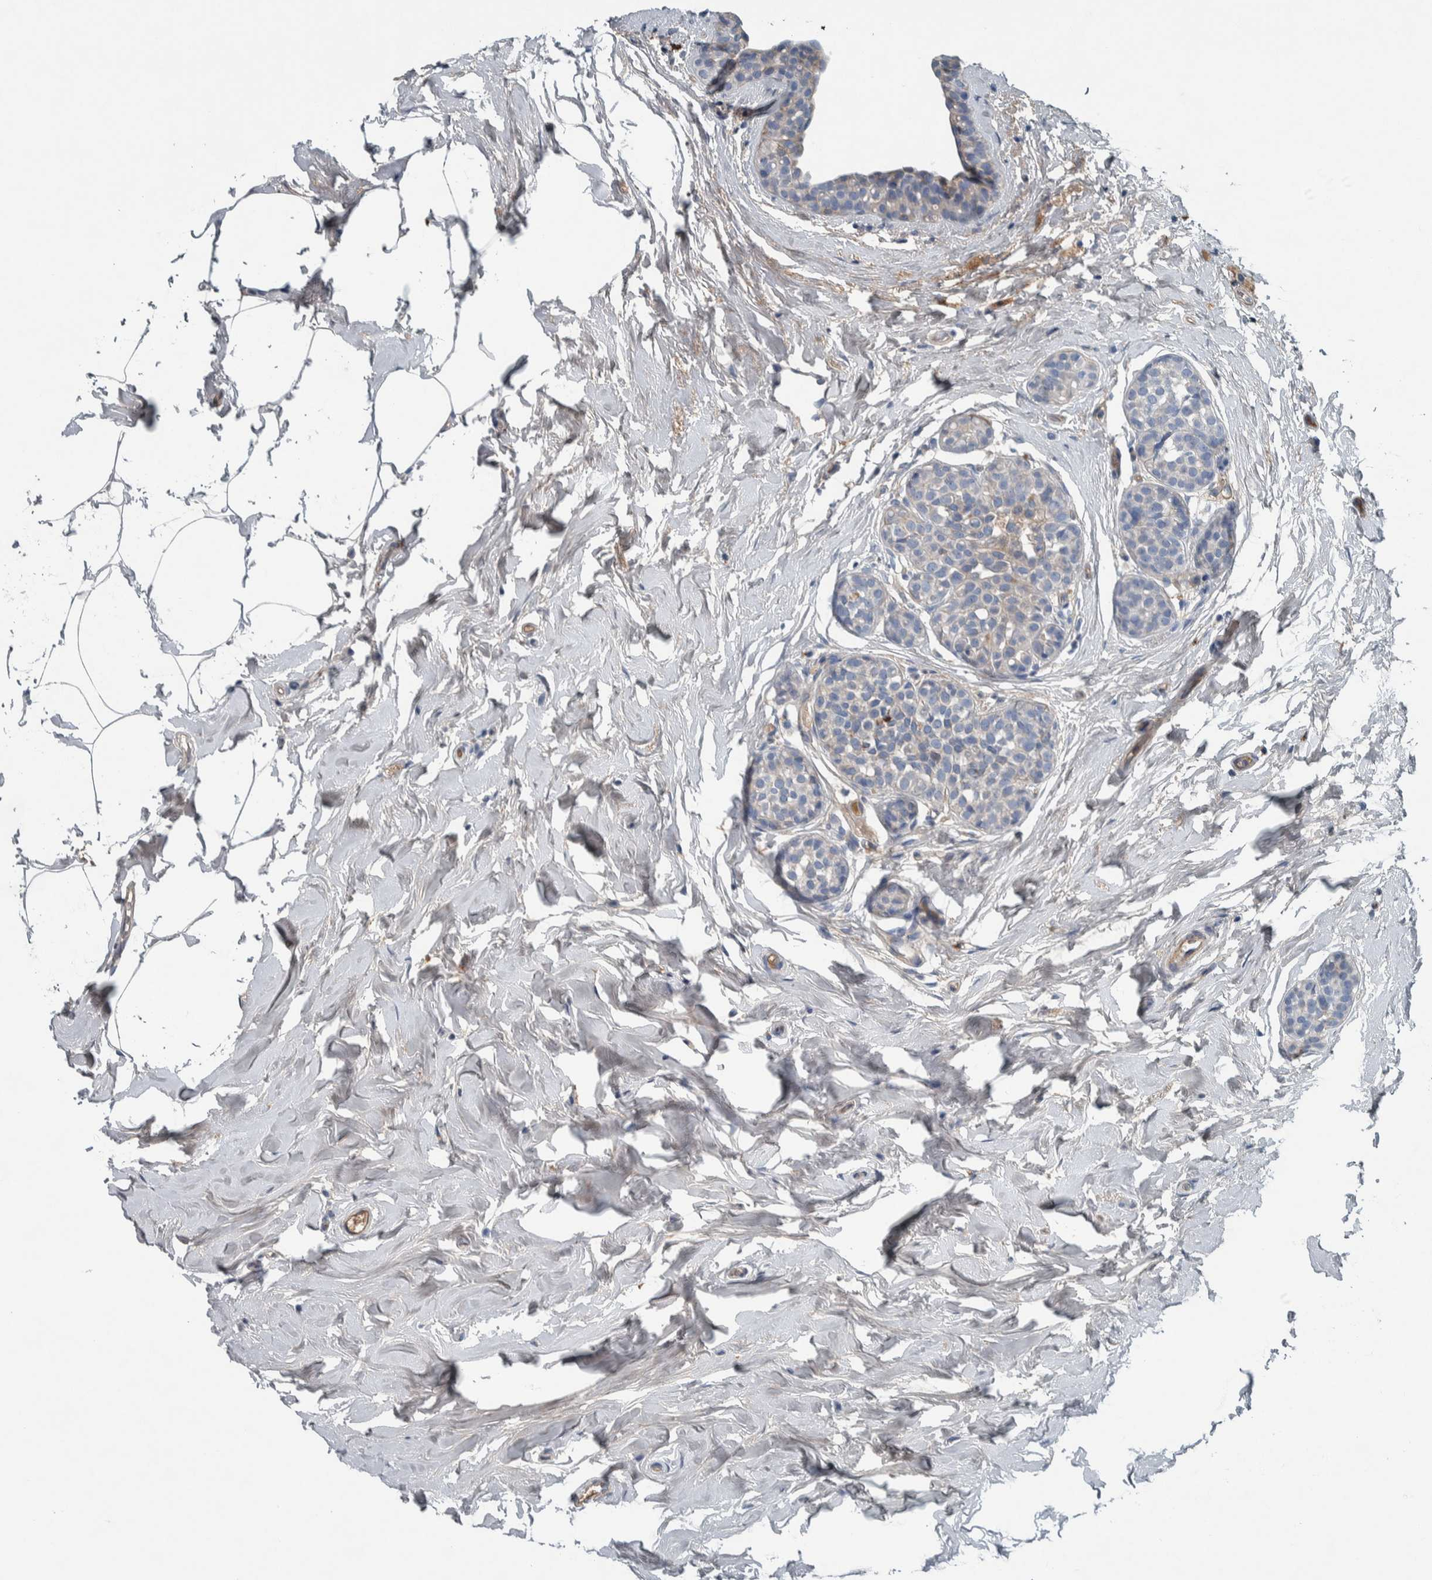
{"staining": {"intensity": "negative", "quantity": "none", "location": "none"}, "tissue": "breast cancer", "cell_type": "Tumor cells", "image_type": "cancer", "snomed": [{"axis": "morphology", "description": "Duct carcinoma"}, {"axis": "topography", "description": "Breast"}], "caption": "Immunohistochemical staining of infiltrating ductal carcinoma (breast) demonstrates no significant positivity in tumor cells.", "gene": "SERPINC1", "patient": {"sex": "female", "age": 55}}